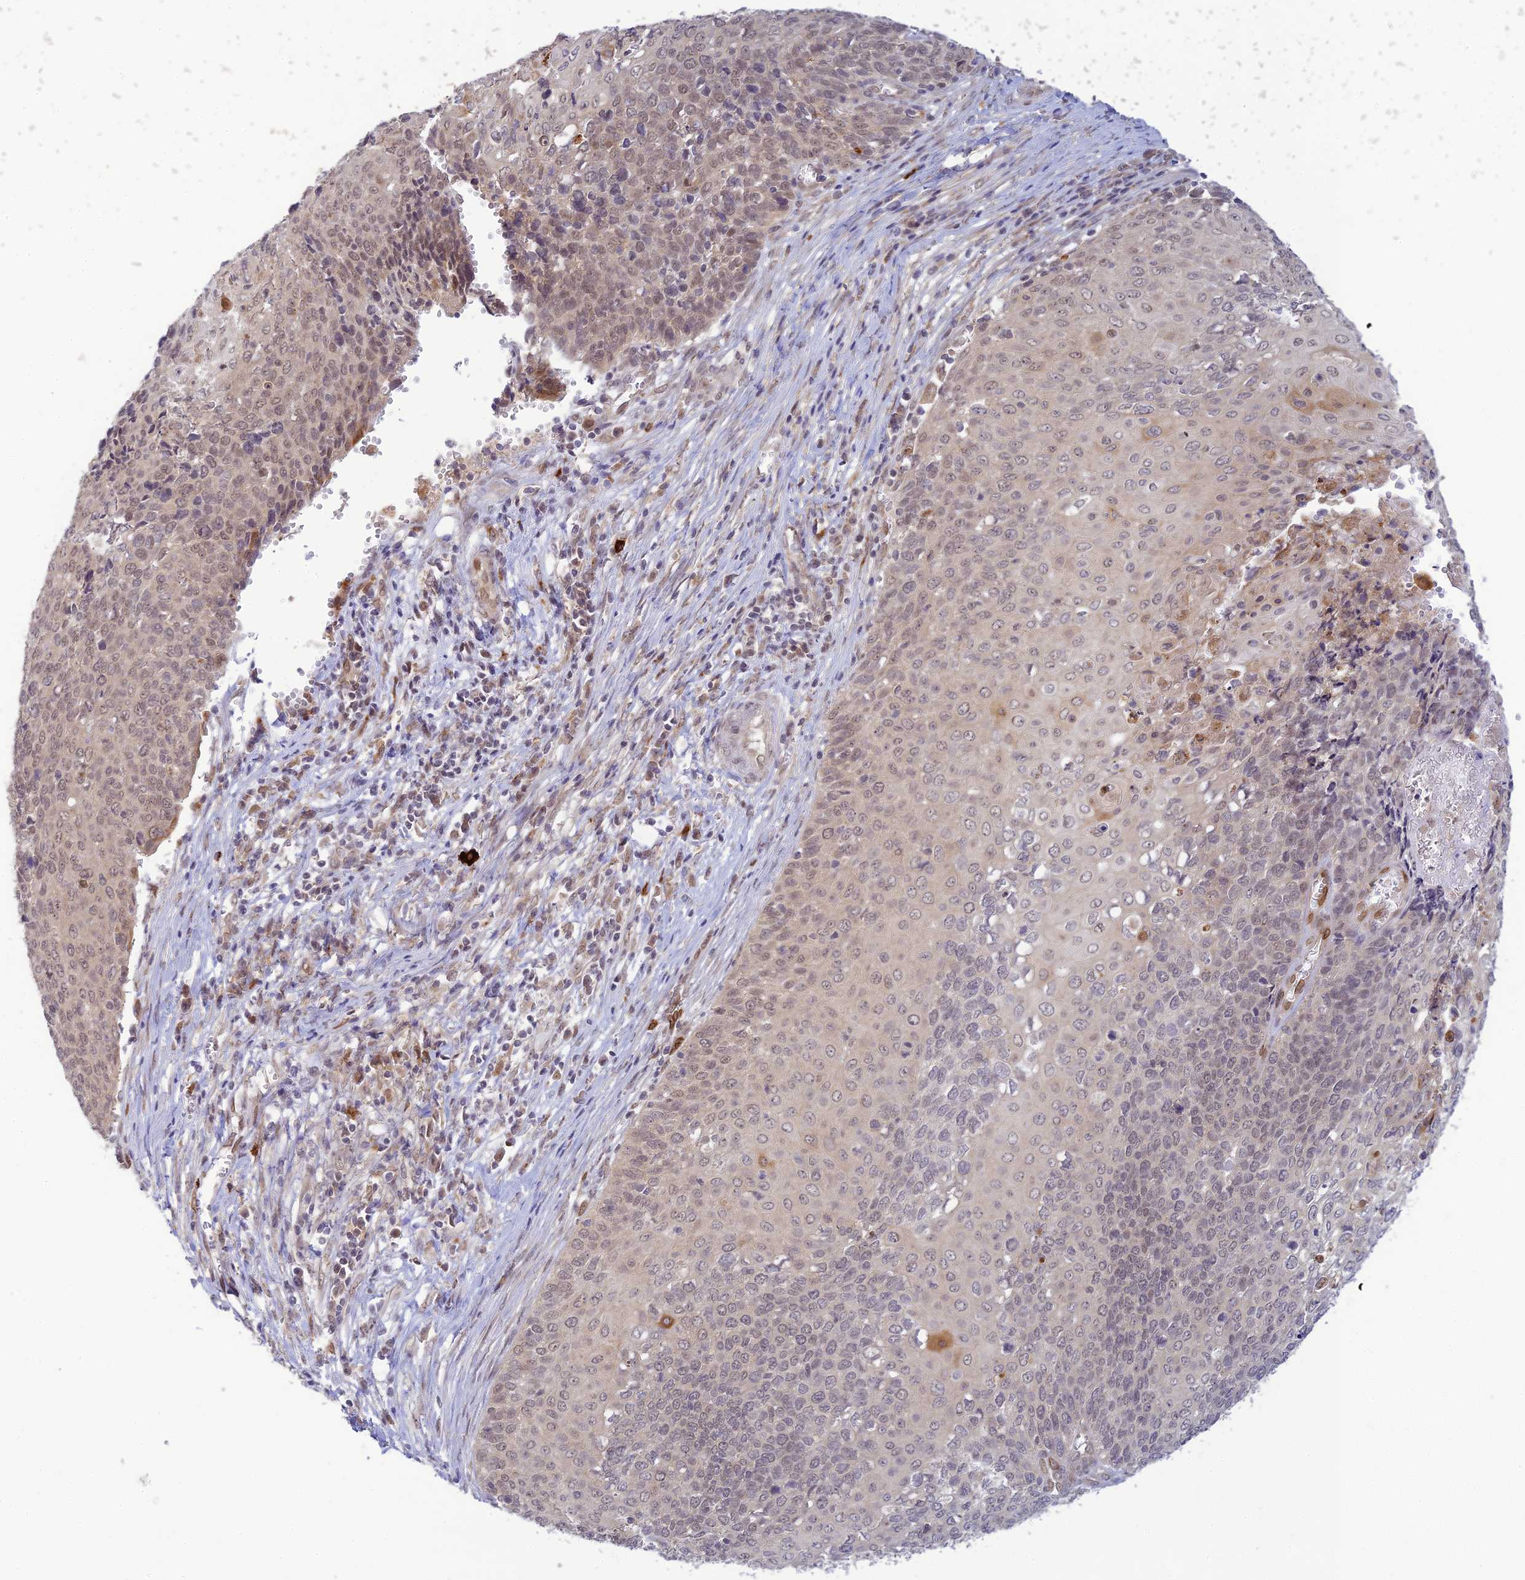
{"staining": {"intensity": "weak", "quantity": "25%-75%", "location": "cytoplasmic/membranous,nuclear"}, "tissue": "cervical cancer", "cell_type": "Tumor cells", "image_type": "cancer", "snomed": [{"axis": "morphology", "description": "Squamous cell carcinoma, NOS"}, {"axis": "topography", "description": "Cervix"}], "caption": "Immunohistochemistry staining of cervical cancer (squamous cell carcinoma), which displays low levels of weak cytoplasmic/membranous and nuclear expression in about 25%-75% of tumor cells indicating weak cytoplasmic/membranous and nuclear protein staining. The staining was performed using DAB (brown) for protein detection and nuclei were counterstained in hematoxylin (blue).", "gene": "SKIC8", "patient": {"sex": "female", "age": 39}}